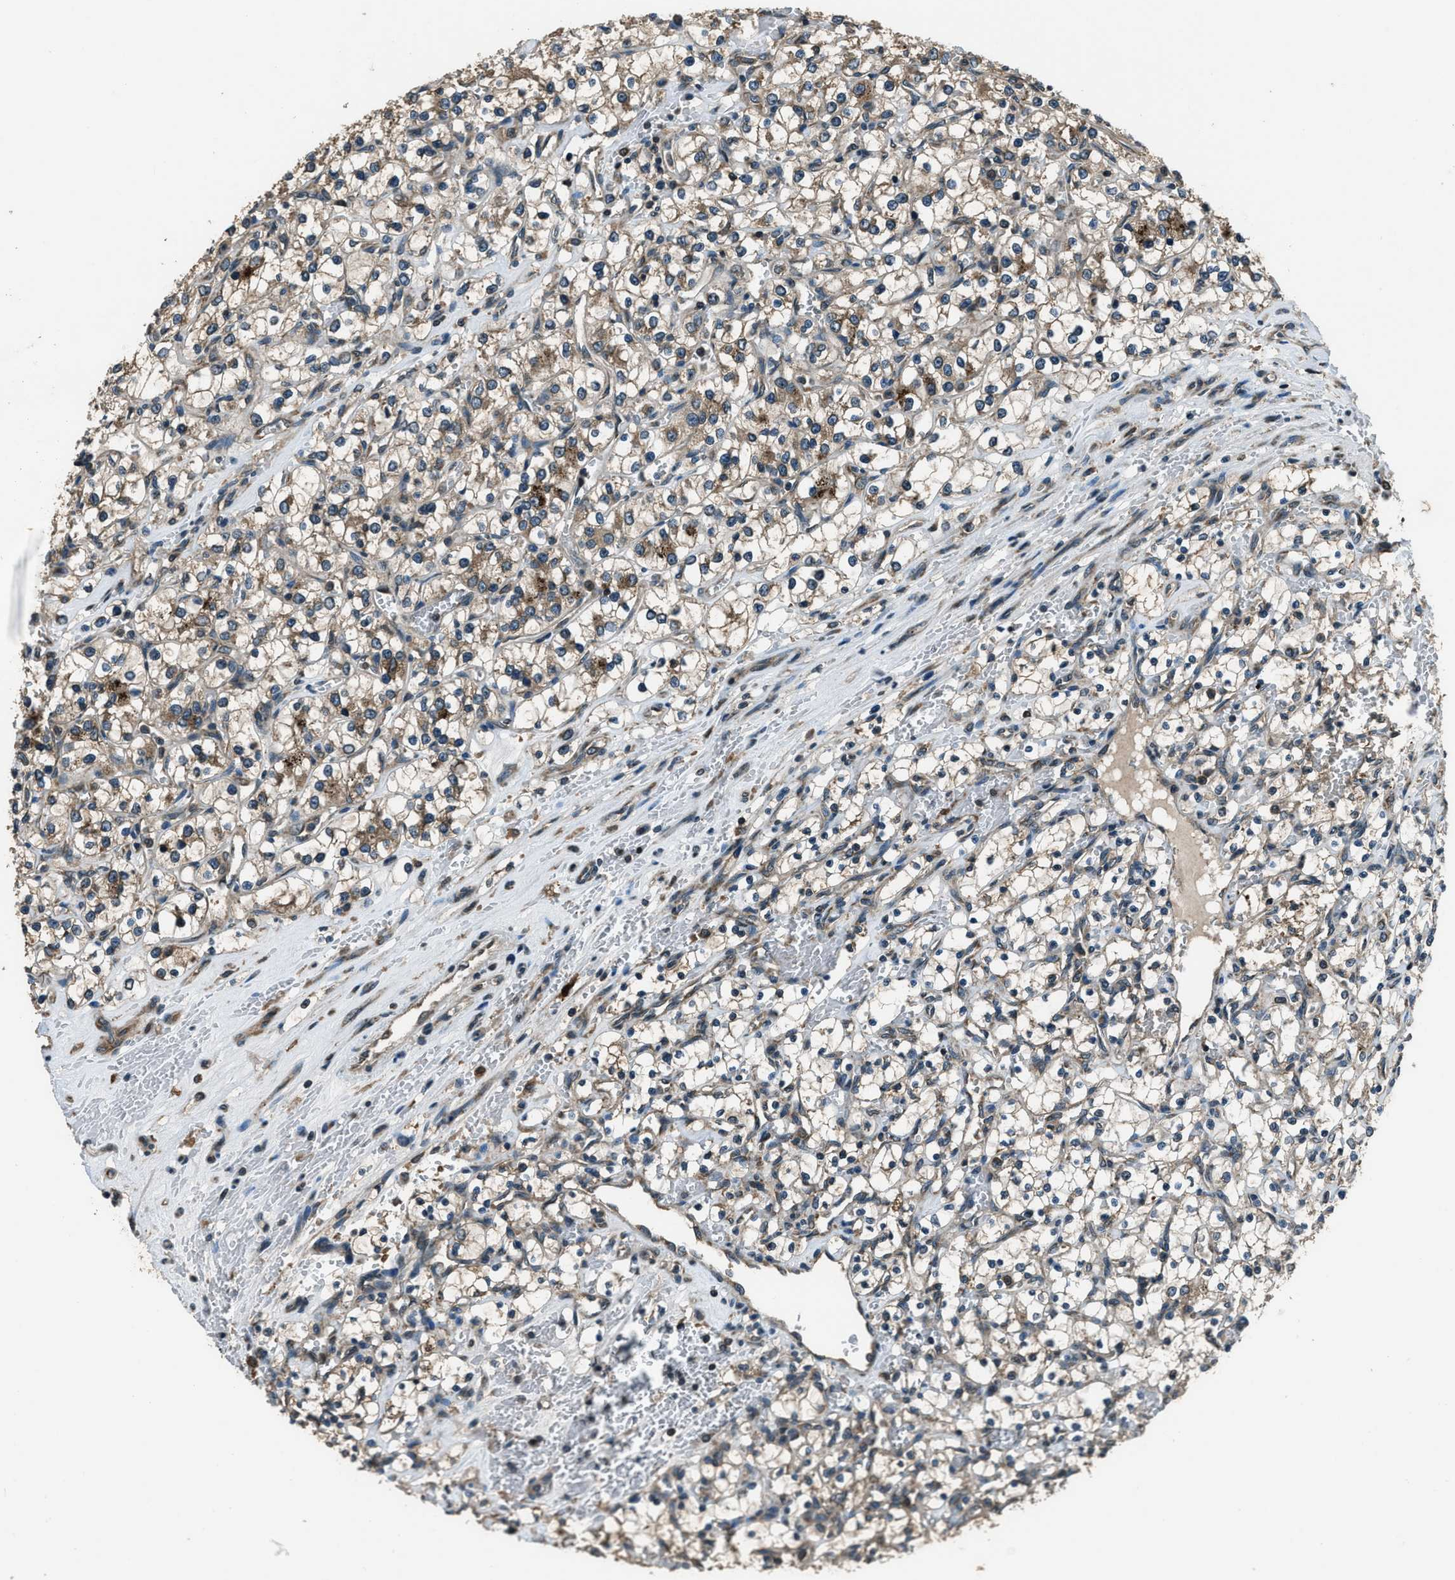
{"staining": {"intensity": "weak", "quantity": ">75%", "location": "cytoplasmic/membranous"}, "tissue": "renal cancer", "cell_type": "Tumor cells", "image_type": "cancer", "snomed": [{"axis": "morphology", "description": "Adenocarcinoma, NOS"}, {"axis": "topography", "description": "Kidney"}], "caption": "Immunohistochemical staining of human renal cancer demonstrates low levels of weak cytoplasmic/membranous positivity in approximately >75% of tumor cells. The protein of interest is stained brown, and the nuclei are stained in blue (DAB IHC with brightfield microscopy, high magnification).", "gene": "TRIM4", "patient": {"sex": "female", "age": 69}}